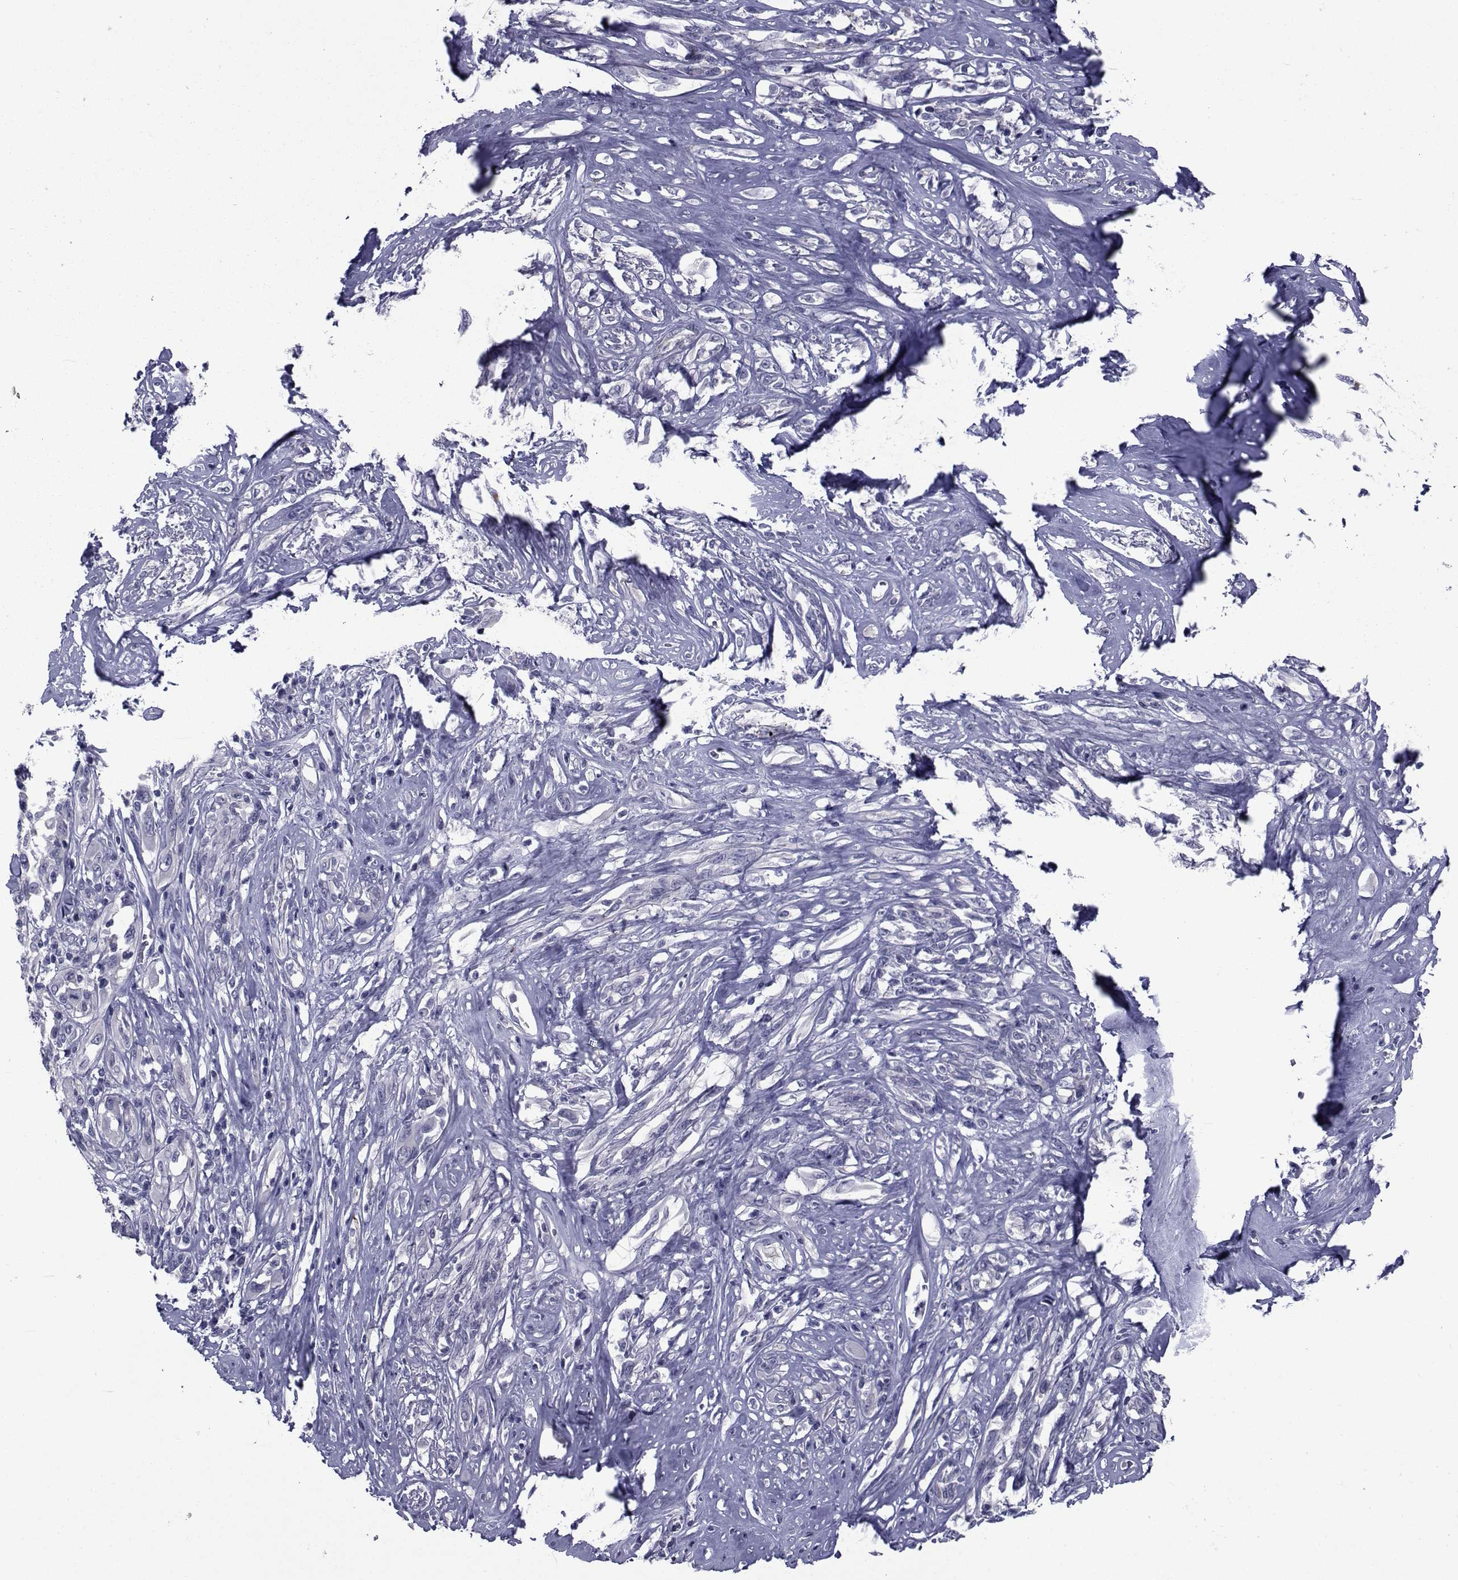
{"staining": {"intensity": "negative", "quantity": "none", "location": "none"}, "tissue": "melanoma", "cell_type": "Tumor cells", "image_type": "cancer", "snomed": [{"axis": "morphology", "description": "Malignant melanoma, NOS"}, {"axis": "topography", "description": "Skin"}], "caption": "A high-resolution micrograph shows immunohistochemistry staining of malignant melanoma, which displays no significant expression in tumor cells.", "gene": "SEMA5B", "patient": {"sex": "female", "age": 91}}